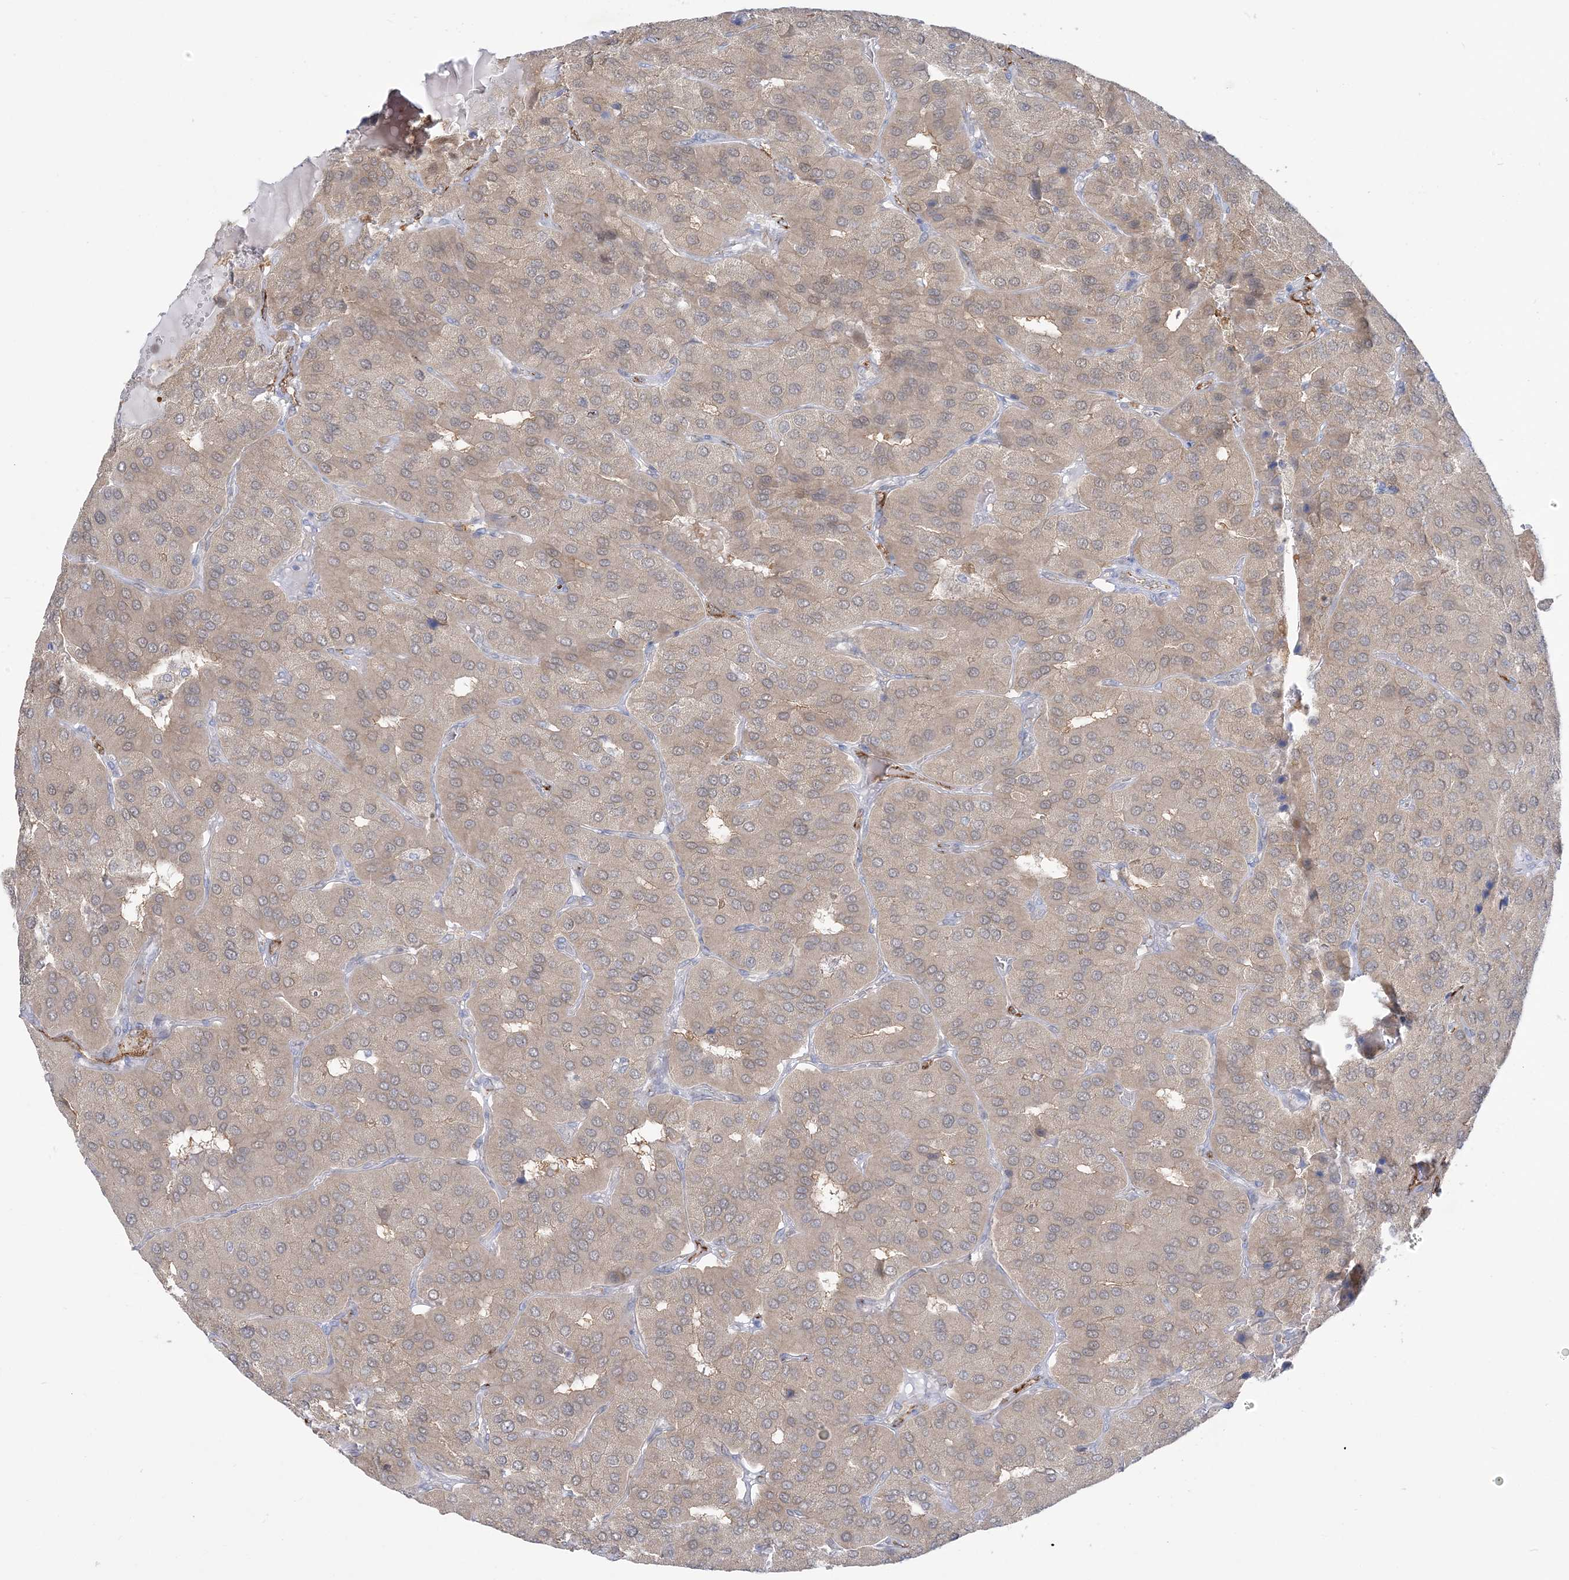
{"staining": {"intensity": "weak", "quantity": ">75%", "location": "cytoplasmic/membranous"}, "tissue": "parathyroid gland", "cell_type": "Glandular cells", "image_type": "normal", "snomed": [{"axis": "morphology", "description": "Normal tissue, NOS"}, {"axis": "morphology", "description": "Adenoma, NOS"}, {"axis": "topography", "description": "Parathyroid gland"}], "caption": "Protein analysis of benign parathyroid gland shows weak cytoplasmic/membranous expression in about >75% of glandular cells.", "gene": "INPP1", "patient": {"sex": "female", "age": 86}}